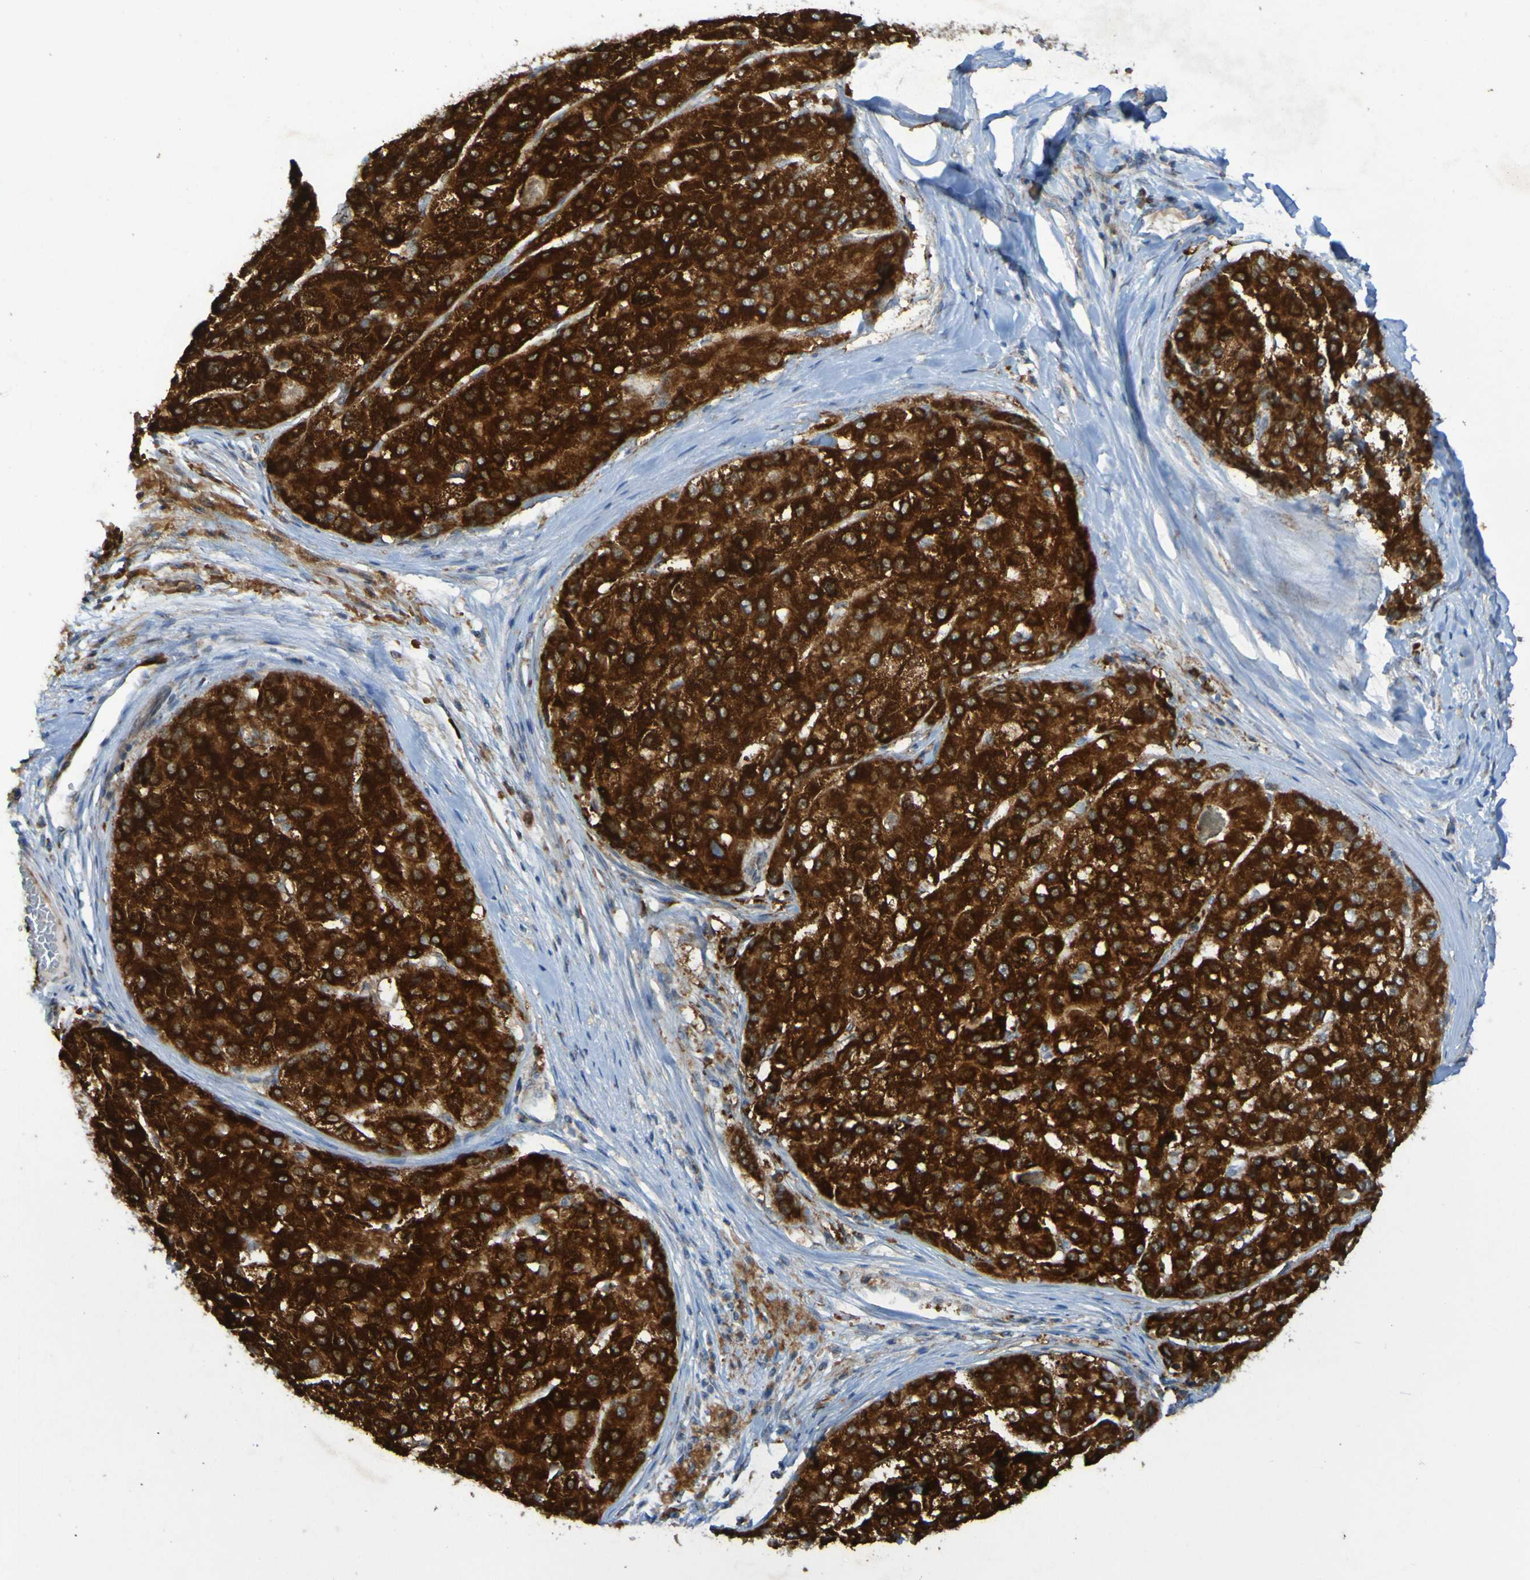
{"staining": {"intensity": "strong", "quantity": ">75%", "location": "cytoplasmic/membranous"}, "tissue": "liver cancer", "cell_type": "Tumor cells", "image_type": "cancer", "snomed": [{"axis": "morphology", "description": "Carcinoma, Hepatocellular, NOS"}, {"axis": "topography", "description": "Liver"}], "caption": "DAB (3,3'-diaminobenzidine) immunohistochemical staining of liver cancer reveals strong cytoplasmic/membranous protein positivity in about >75% of tumor cells.", "gene": "CCDC51", "patient": {"sex": "male", "age": 80}}